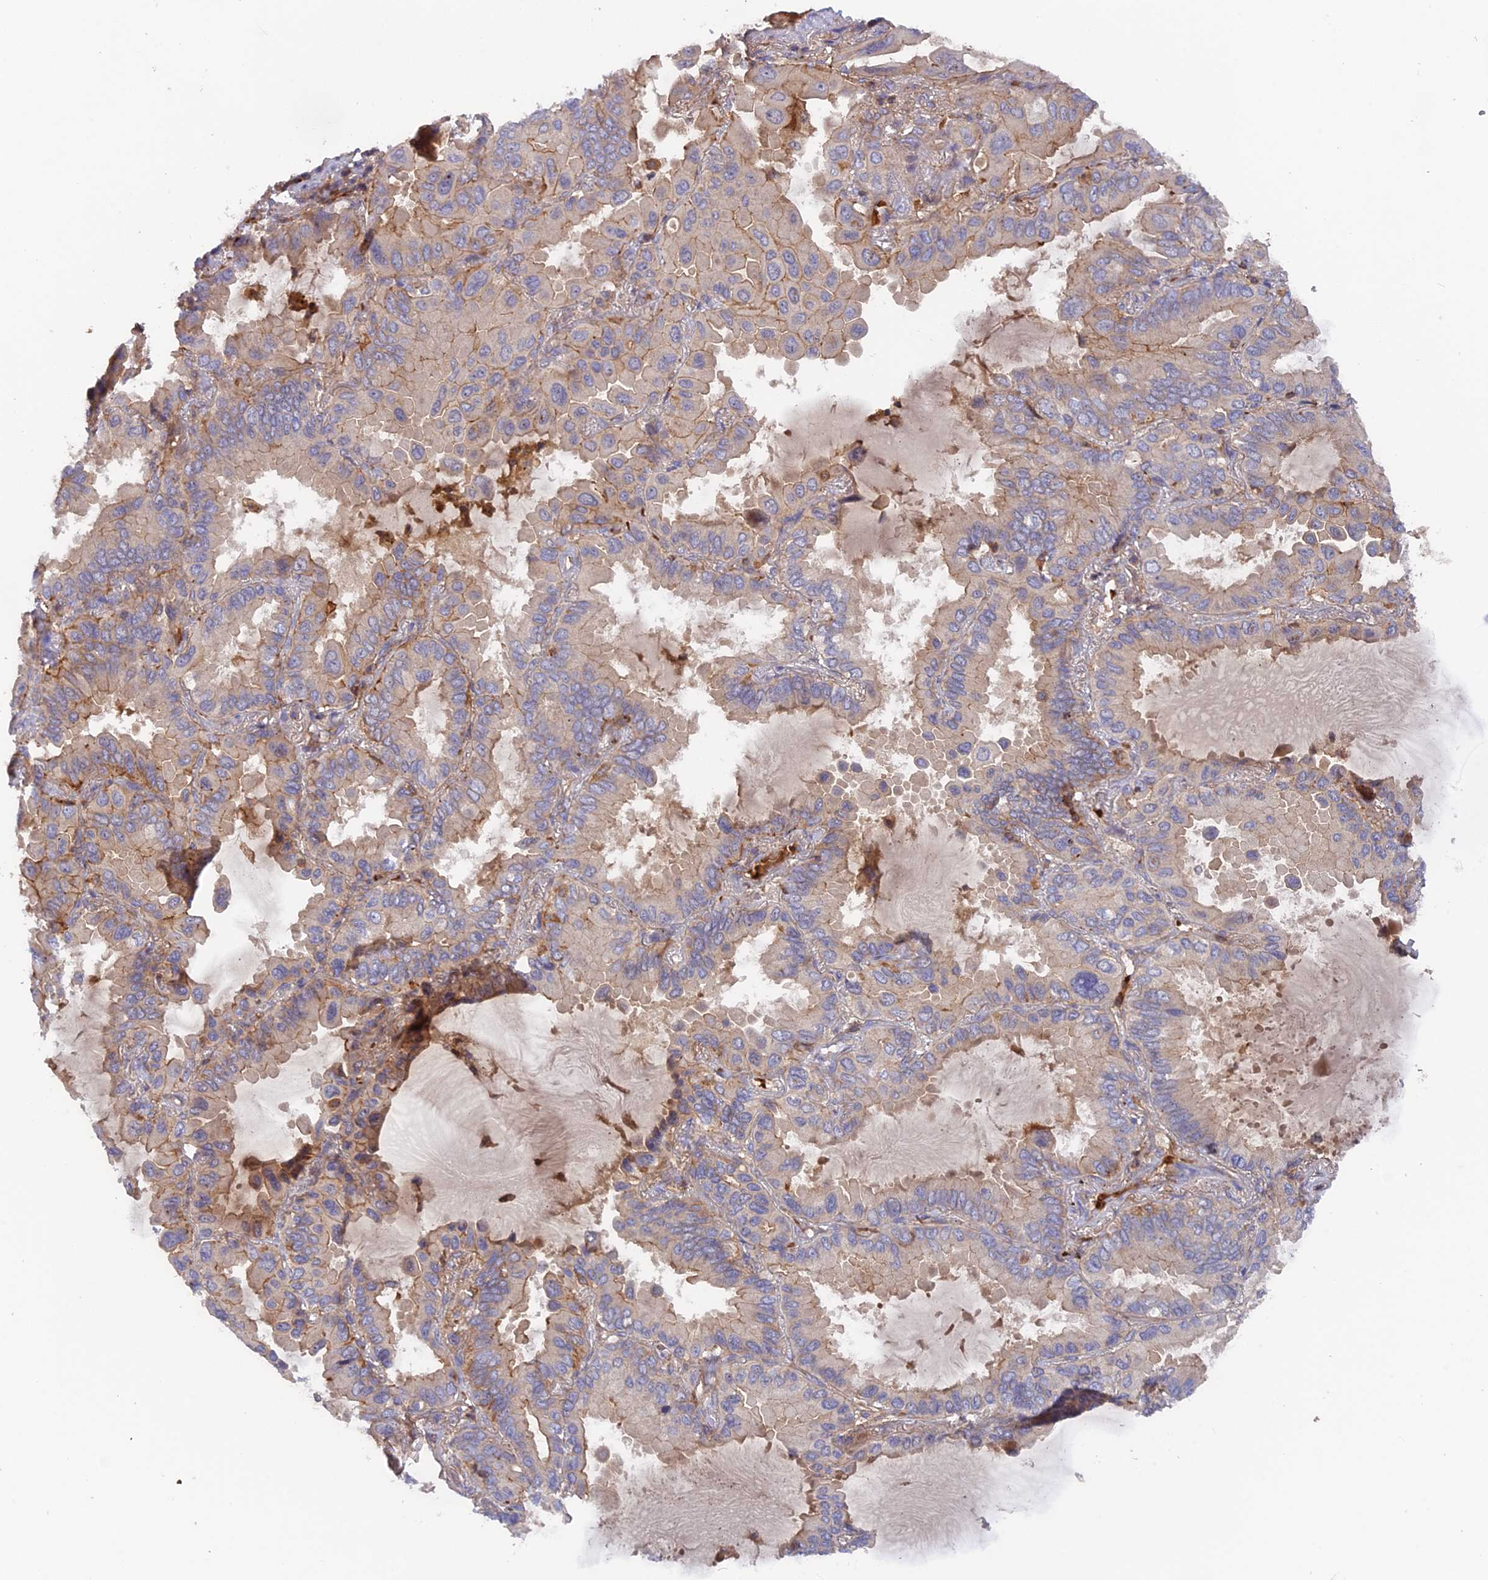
{"staining": {"intensity": "moderate", "quantity": "<25%", "location": "cytoplasmic/membranous"}, "tissue": "lung cancer", "cell_type": "Tumor cells", "image_type": "cancer", "snomed": [{"axis": "morphology", "description": "Adenocarcinoma, NOS"}, {"axis": "topography", "description": "Lung"}], "caption": "Lung adenocarcinoma stained with IHC shows moderate cytoplasmic/membranous staining in about <25% of tumor cells.", "gene": "CPNE7", "patient": {"sex": "male", "age": 64}}